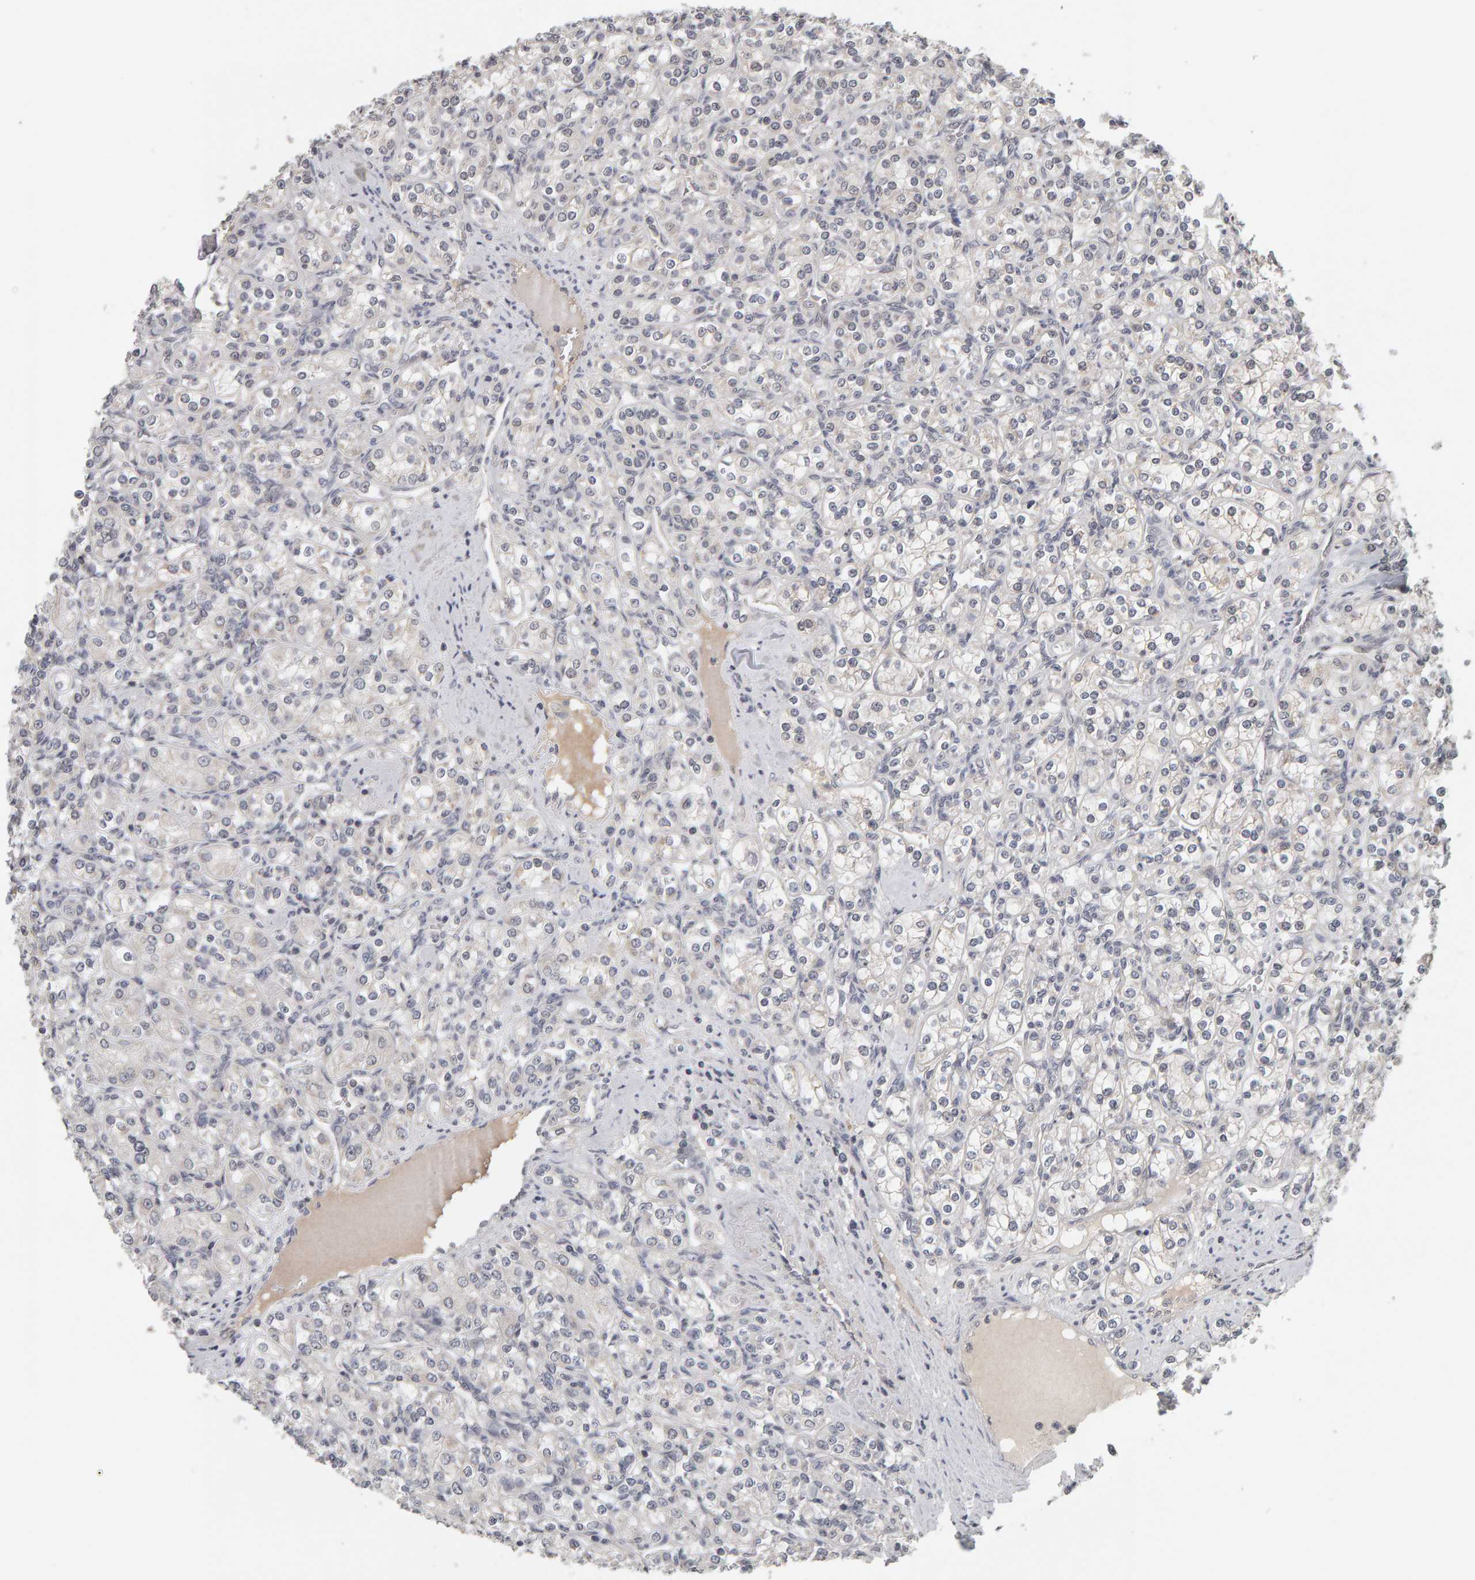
{"staining": {"intensity": "negative", "quantity": "none", "location": "none"}, "tissue": "renal cancer", "cell_type": "Tumor cells", "image_type": "cancer", "snomed": [{"axis": "morphology", "description": "Adenocarcinoma, NOS"}, {"axis": "topography", "description": "Kidney"}], "caption": "Tumor cells are negative for brown protein staining in adenocarcinoma (renal).", "gene": "TEFM", "patient": {"sex": "male", "age": 77}}